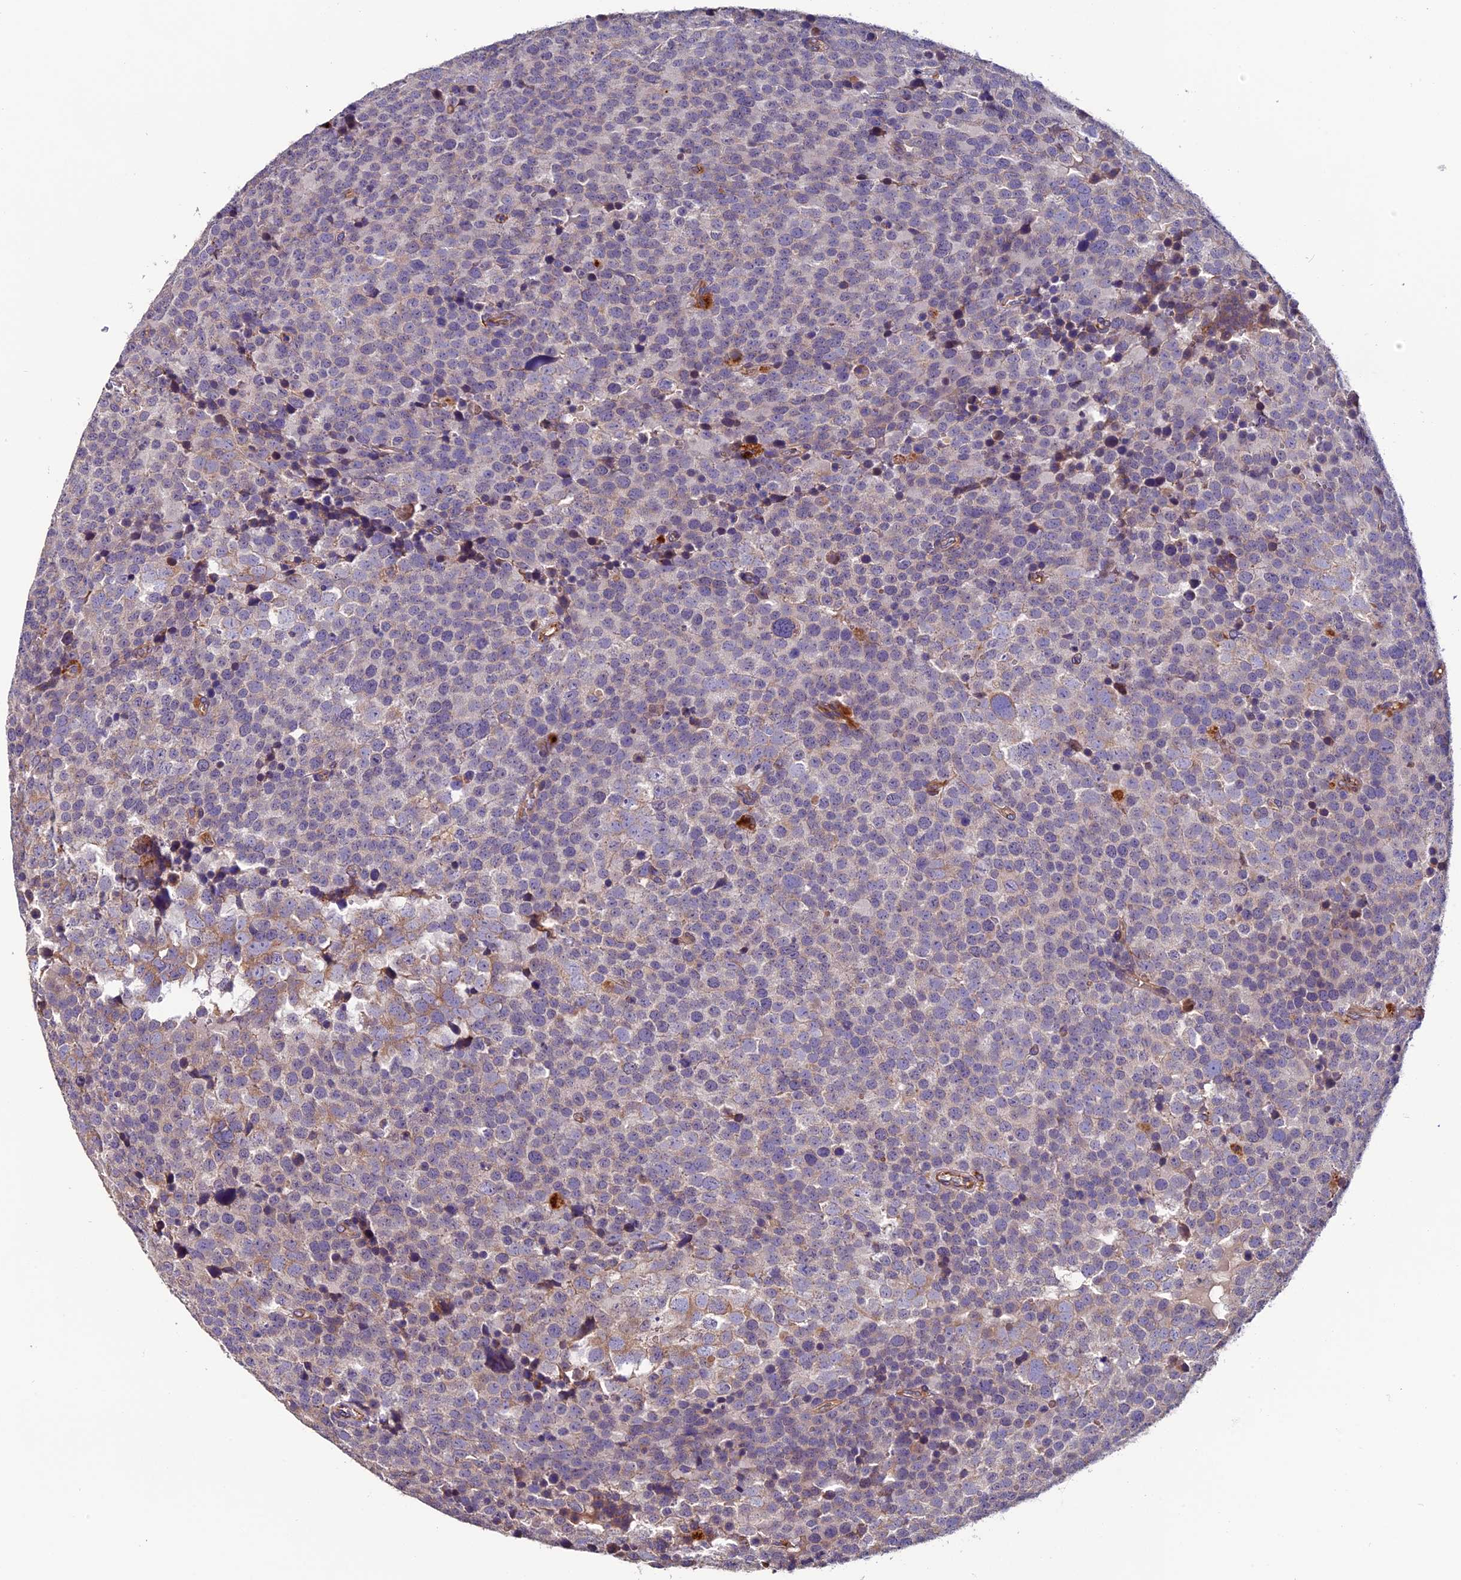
{"staining": {"intensity": "negative", "quantity": "none", "location": "none"}, "tissue": "testis cancer", "cell_type": "Tumor cells", "image_type": "cancer", "snomed": [{"axis": "morphology", "description": "Seminoma, NOS"}, {"axis": "topography", "description": "Testis"}], "caption": "IHC photomicrograph of testis cancer stained for a protein (brown), which shows no positivity in tumor cells.", "gene": "CLN5", "patient": {"sex": "male", "age": 71}}